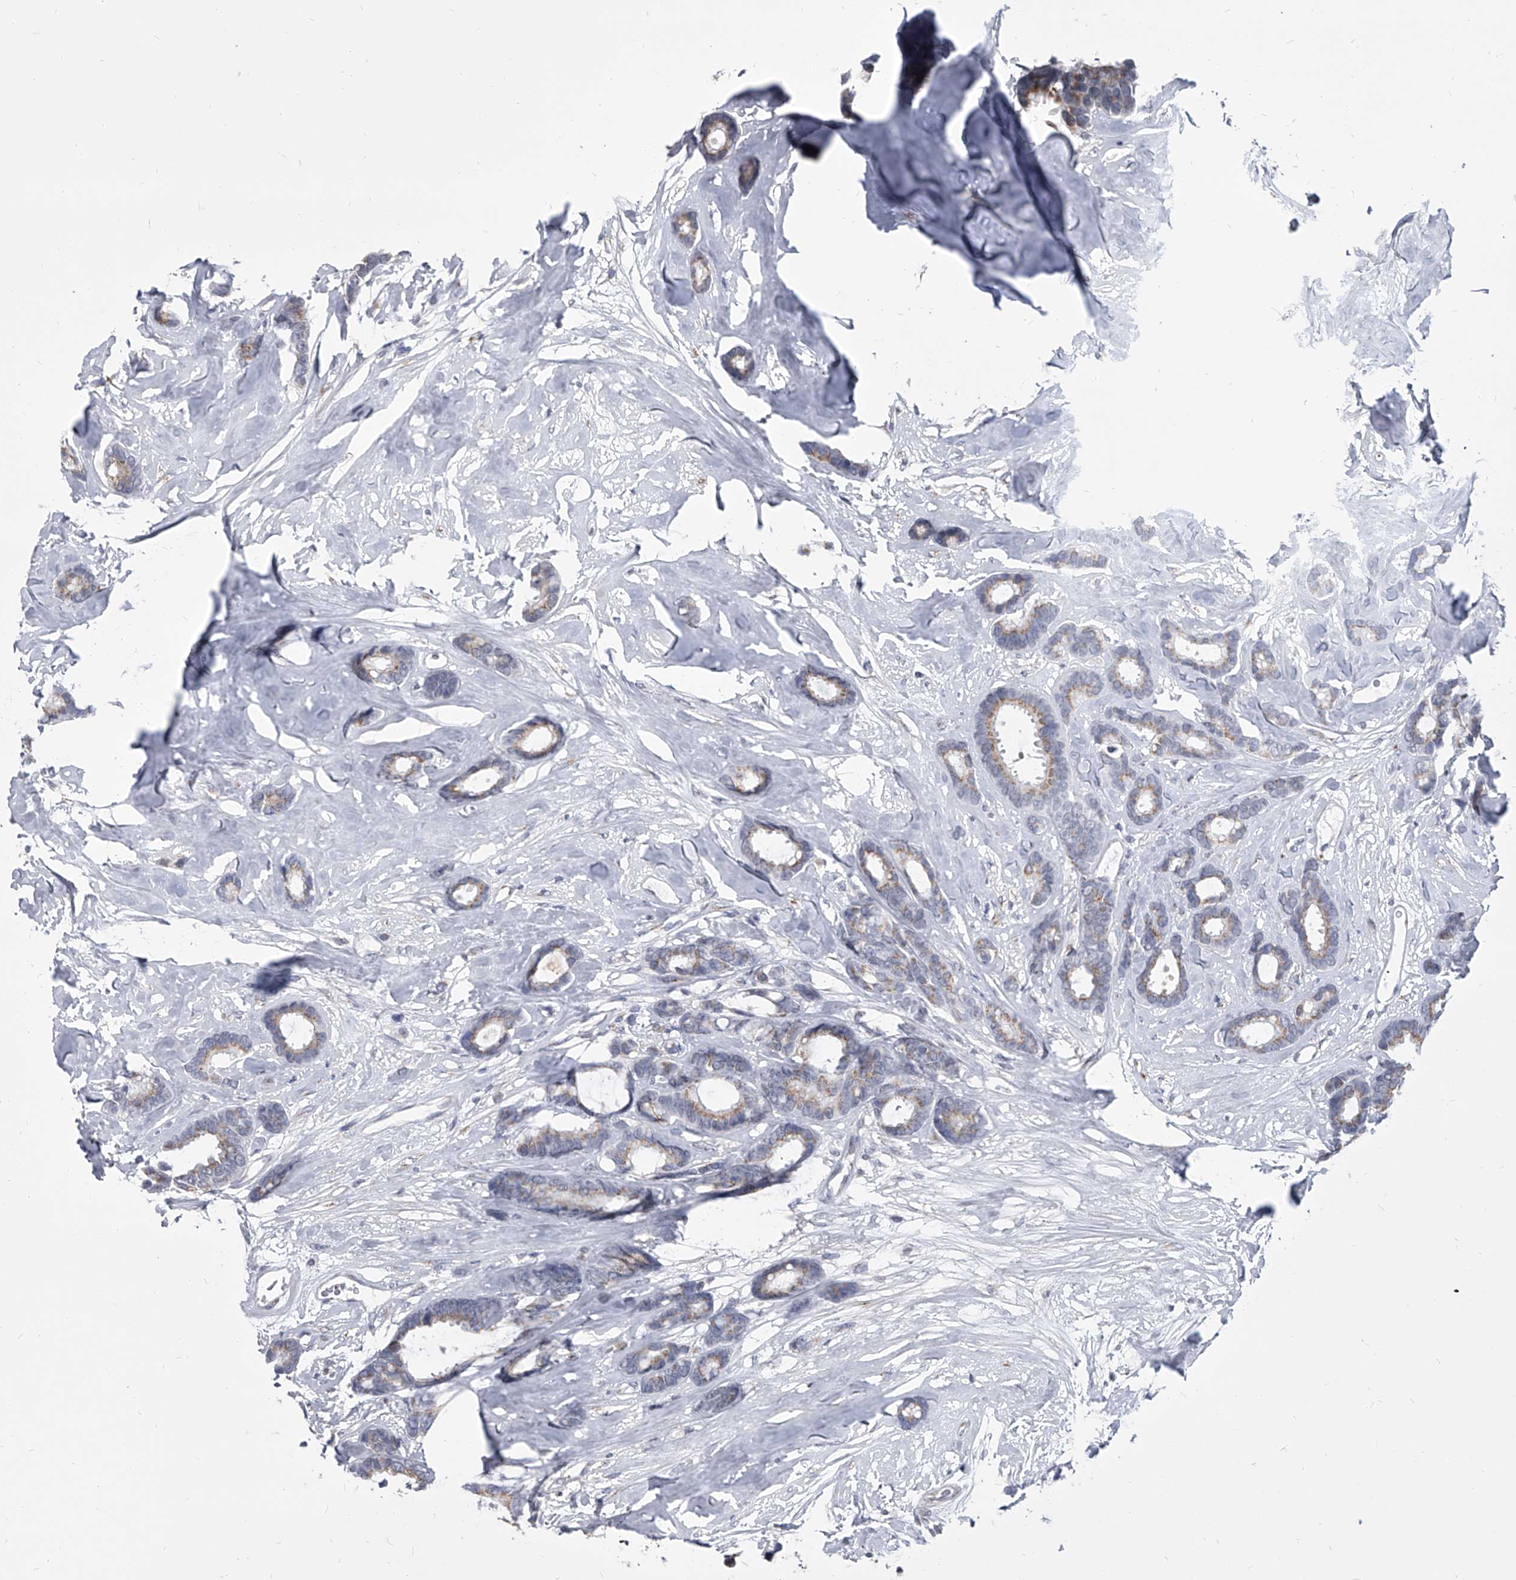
{"staining": {"intensity": "weak", "quantity": "25%-75%", "location": "cytoplasmic/membranous"}, "tissue": "breast cancer", "cell_type": "Tumor cells", "image_type": "cancer", "snomed": [{"axis": "morphology", "description": "Duct carcinoma"}, {"axis": "topography", "description": "Breast"}], "caption": "Immunohistochemistry of human breast cancer displays low levels of weak cytoplasmic/membranous expression in approximately 25%-75% of tumor cells.", "gene": "EVA1C", "patient": {"sex": "female", "age": 87}}